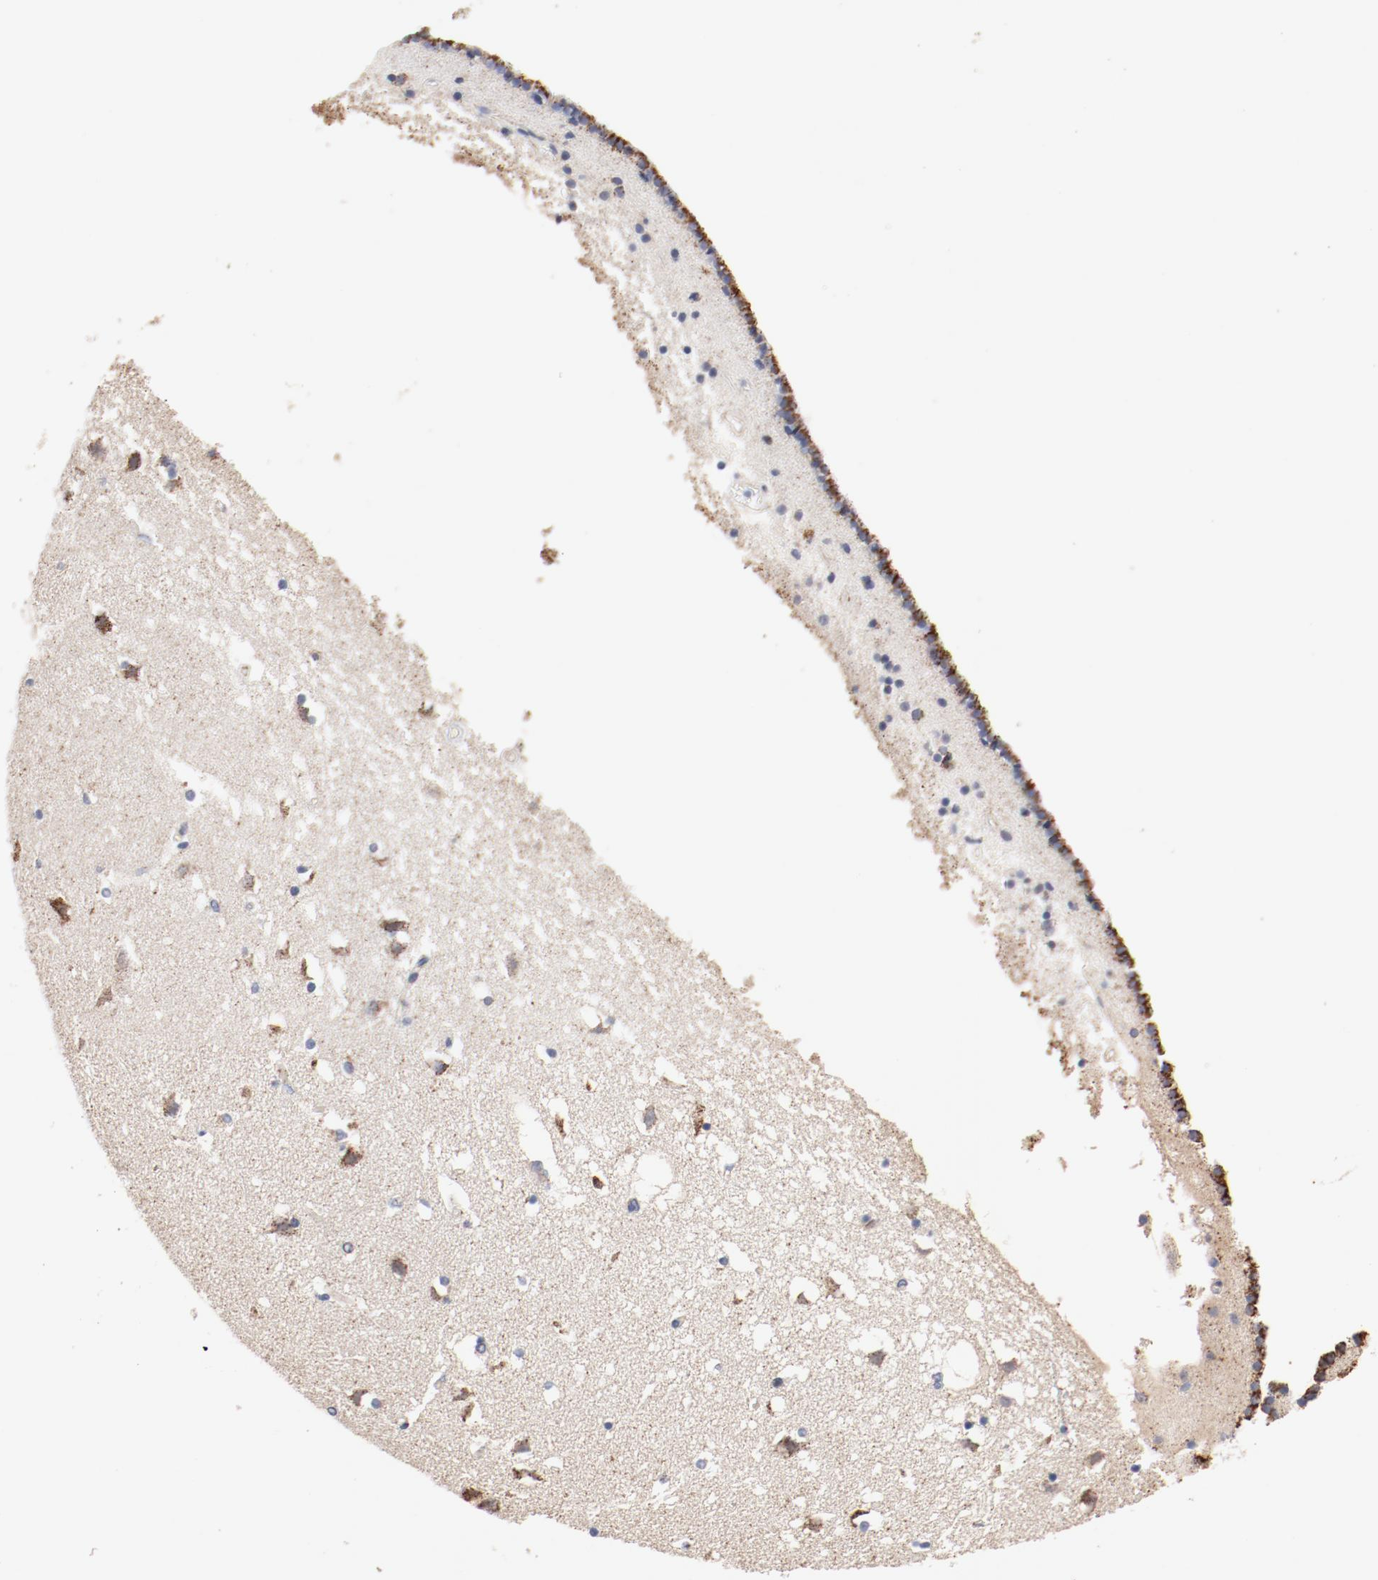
{"staining": {"intensity": "negative", "quantity": "none", "location": "none"}, "tissue": "caudate", "cell_type": "Glial cells", "image_type": "normal", "snomed": [{"axis": "morphology", "description": "Normal tissue, NOS"}, {"axis": "topography", "description": "Lateral ventricle wall"}], "caption": "Immunohistochemical staining of normal caudate exhibits no significant staining in glial cells.", "gene": "NDUFV2", "patient": {"sex": "male", "age": 45}}